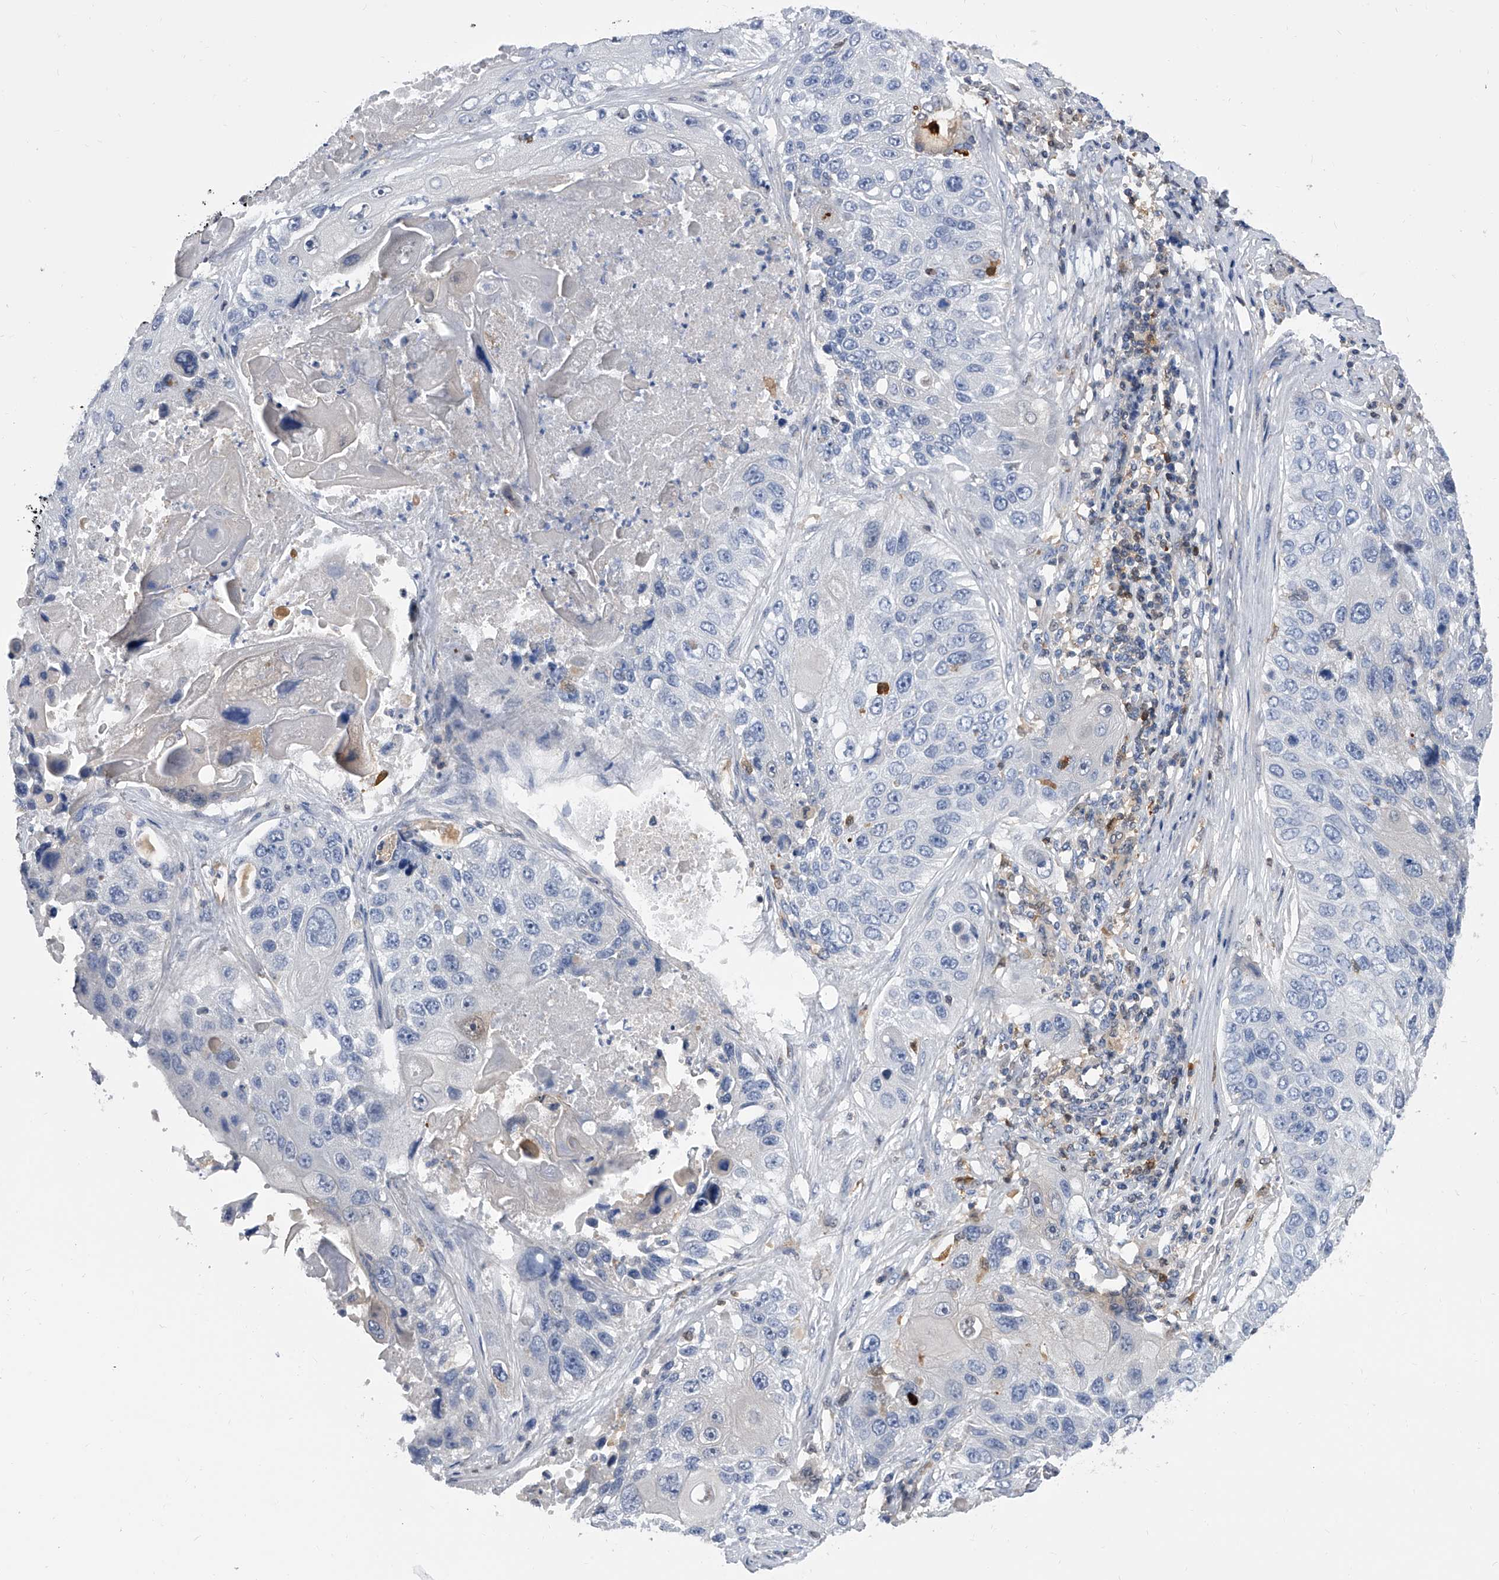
{"staining": {"intensity": "negative", "quantity": "none", "location": "none"}, "tissue": "lung cancer", "cell_type": "Tumor cells", "image_type": "cancer", "snomed": [{"axis": "morphology", "description": "Squamous cell carcinoma, NOS"}, {"axis": "topography", "description": "Lung"}], "caption": "Lung cancer was stained to show a protein in brown. There is no significant expression in tumor cells.", "gene": "SERPINB9", "patient": {"sex": "male", "age": 61}}